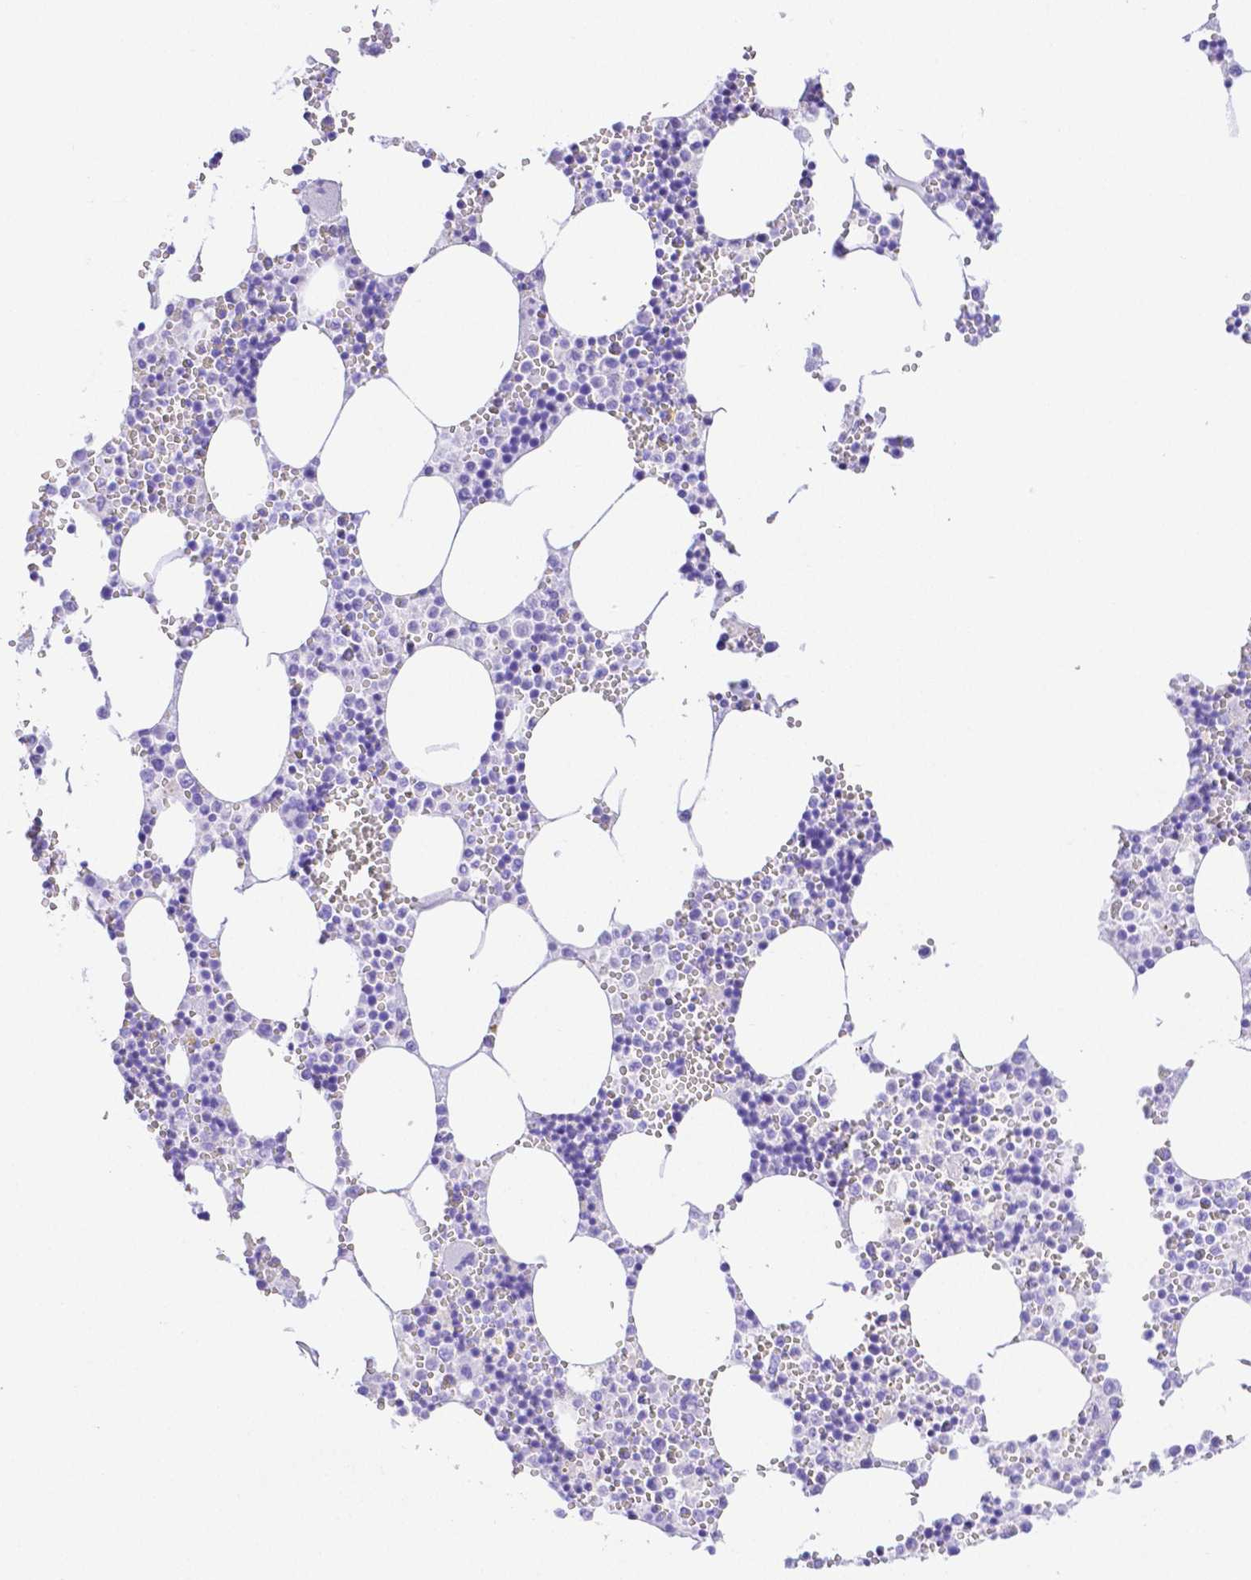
{"staining": {"intensity": "negative", "quantity": "none", "location": "none"}, "tissue": "bone marrow", "cell_type": "Hematopoietic cells", "image_type": "normal", "snomed": [{"axis": "morphology", "description": "Normal tissue, NOS"}, {"axis": "topography", "description": "Bone marrow"}], "caption": "DAB immunohistochemical staining of unremarkable human bone marrow displays no significant positivity in hematopoietic cells.", "gene": "SMR3A", "patient": {"sex": "male", "age": 54}}